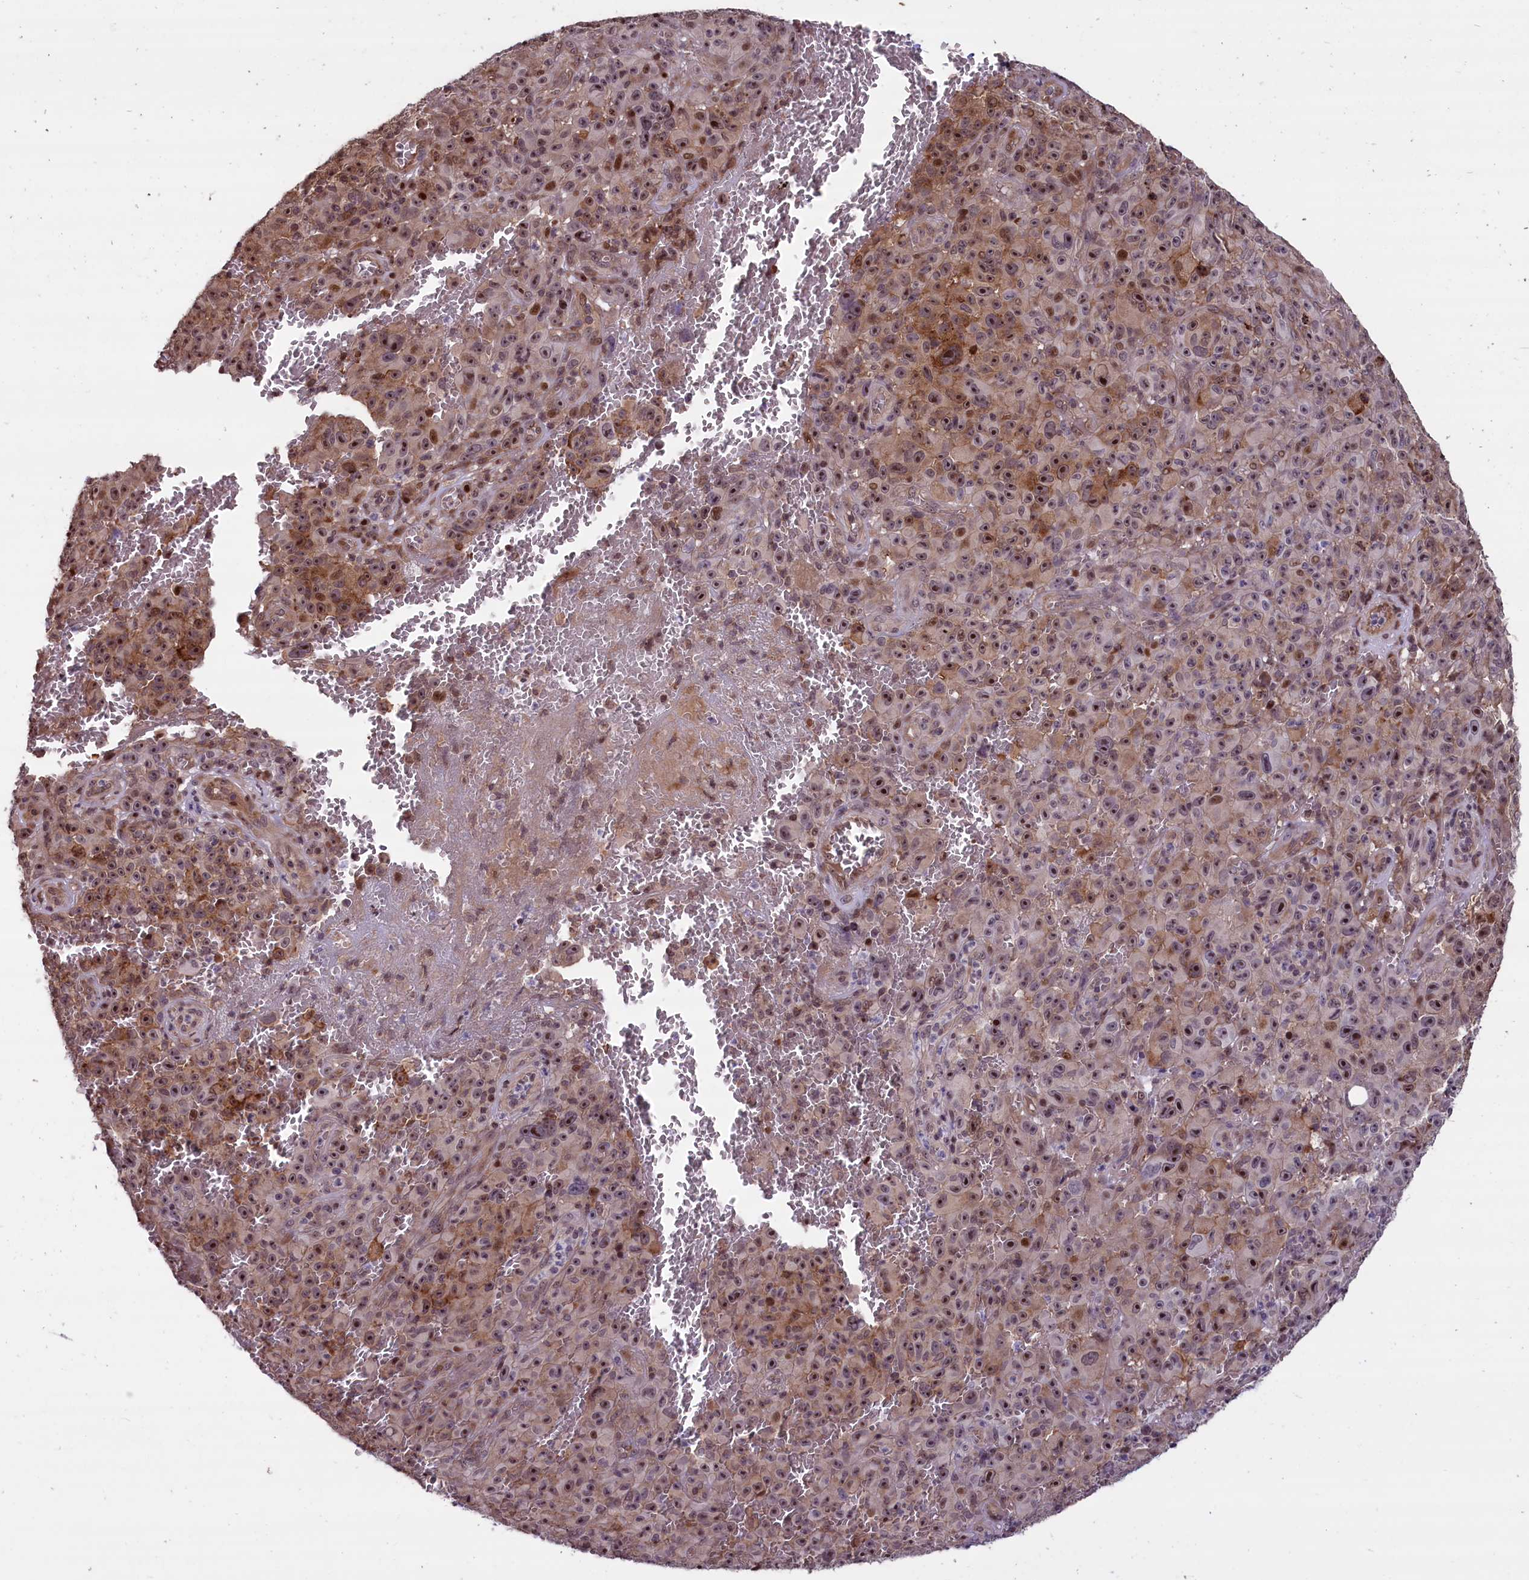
{"staining": {"intensity": "moderate", "quantity": ">75%", "location": "cytoplasmic/membranous,nuclear"}, "tissue": "melanoma", "cell_type": "Tumor cells", "image_type": "cancer", "snomed": [{"axis": "morphology", "description": "Malignant melanoma, NOS"}, {"axis": "topography", "description": "Skin"}], "caption": "Immunohistochemical staining of melanoma shows medium levels of moderate cytoplasmic/membranous and nuclear protein staining in approximately >75% of tumor cells. (IHC, brightfield microscopy, high magnification).", "gene": "SHFL", "patient": {"sex": "female", "age": 82}}